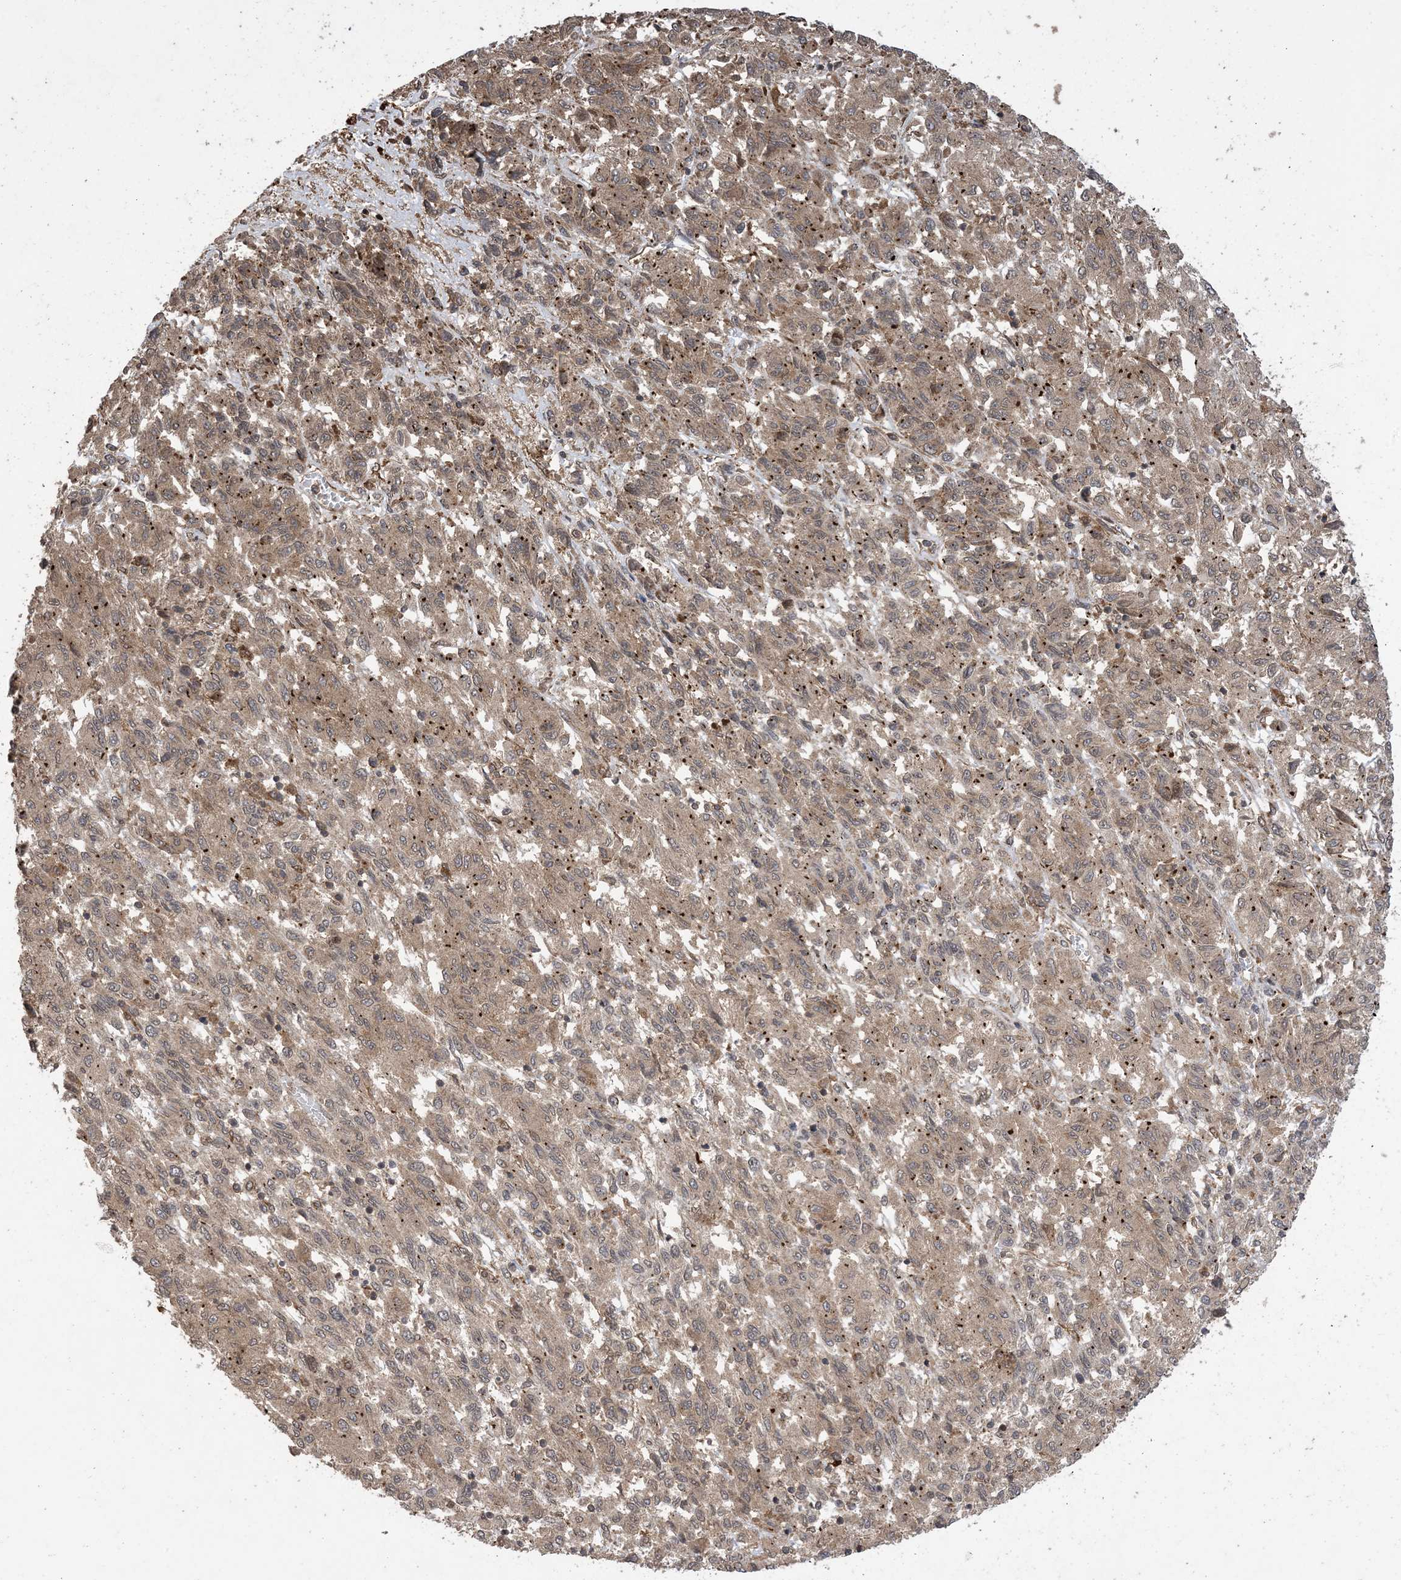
{"staining": {"intensity": "weak", "quantity": ">75%", "location": "cytoplasmic/membranous"}, "tissue": "melanoma", "cell_type": "Tumor cells", "image_type": "cancer", "snomed": [{"axis": "morphology", "description": "Malignant melanoma, Metastatic site"}, {"axis": "topography", "description": "Lung"}], "caption": "A low amount of weak cytoplasmic/membranous positivity is present in about >75% of tumor cells in melanoma tissue. (Stains: DAB in brown, nuclei in blue, Microscopy: brightfield microscopy at high magnification).", "gene": "ZNF511", "patient": {"sex": "male", "age": 64}}